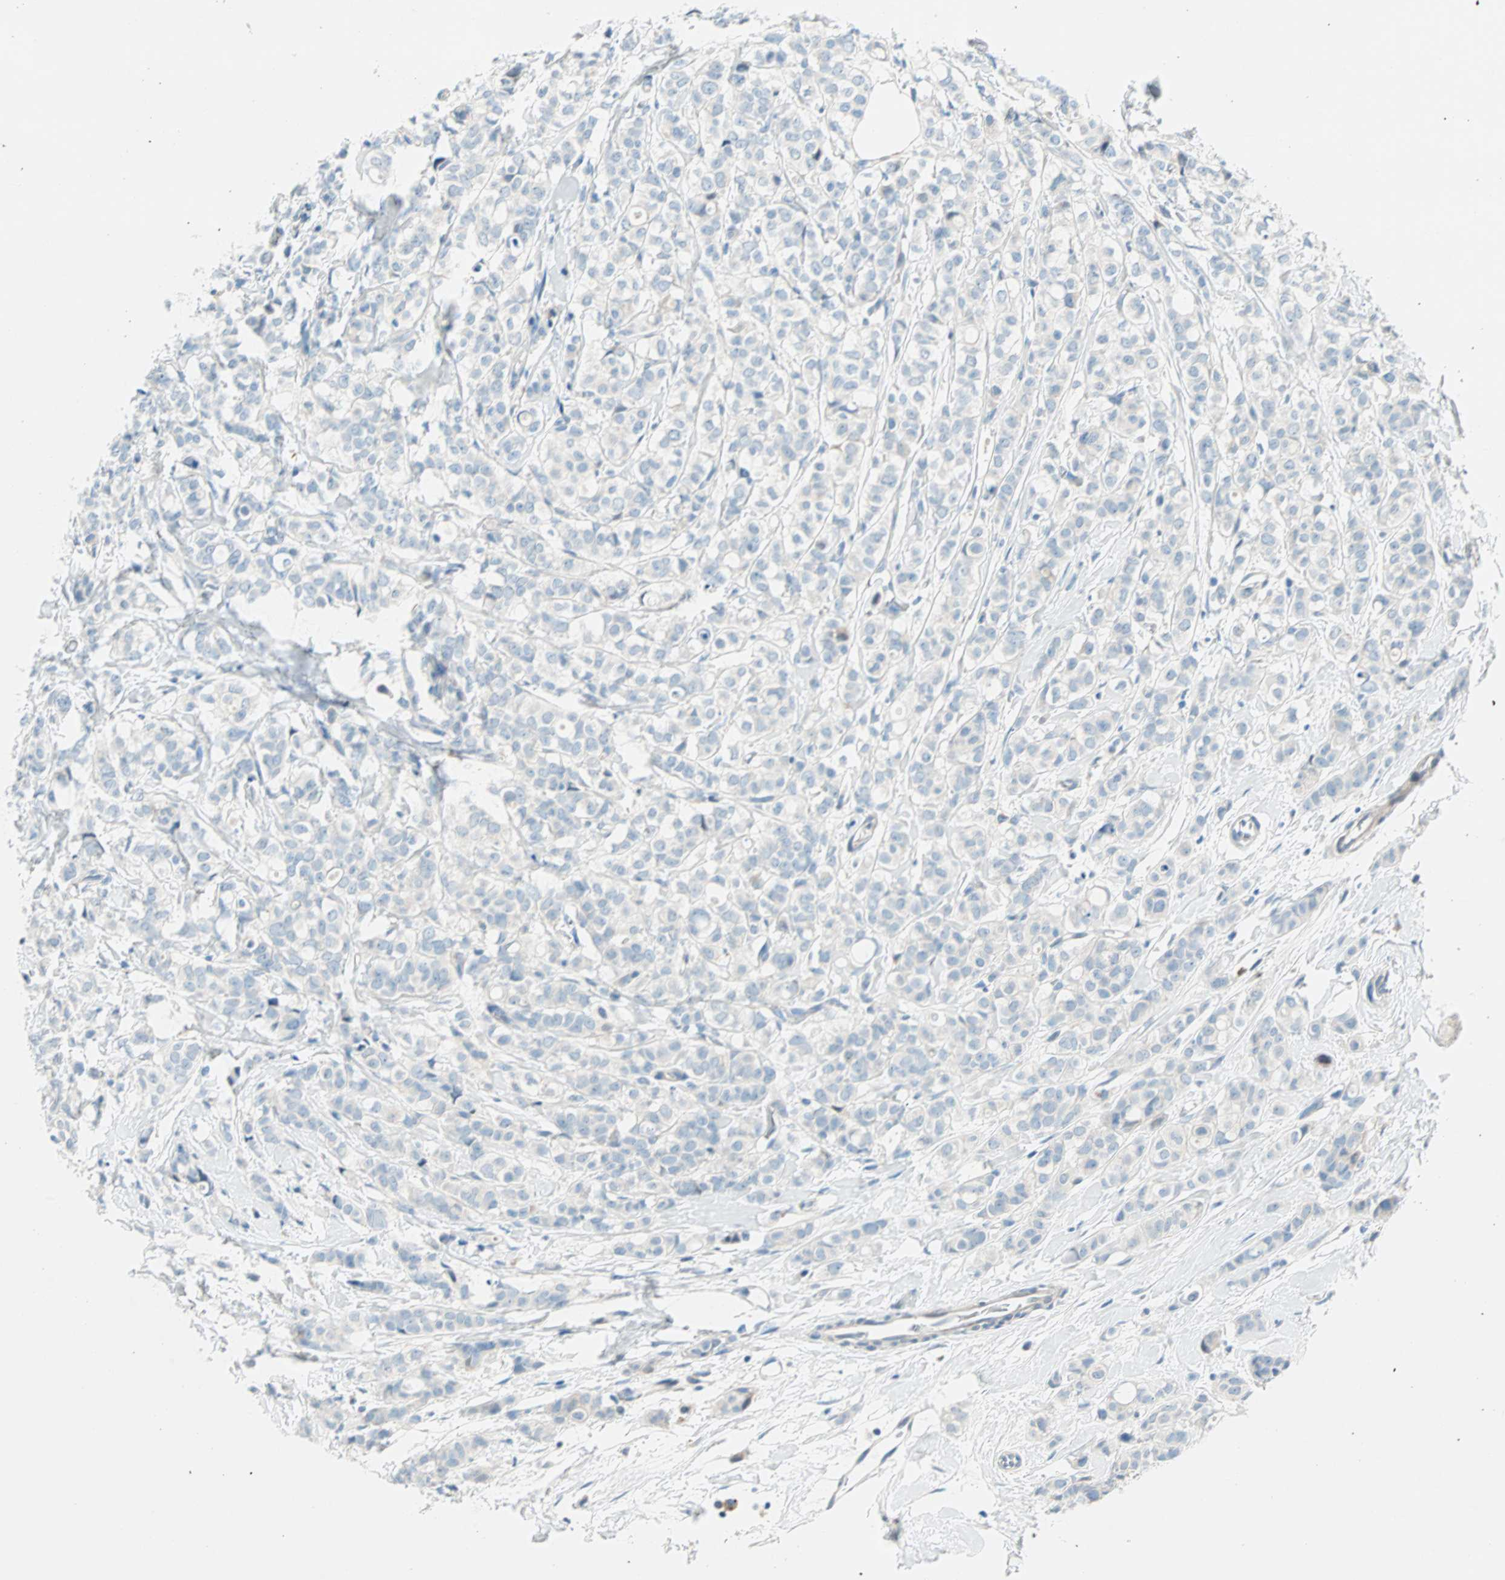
{"staining": {"intensity": "negative", "quantity": "none", "location": "none"}, "tissue": "breast cancer", "cell_type": "Tumor cells", "image_type": "cancer", "snomed": [{"axis": "morphology", "description": "Lobular carcinoma"}, {"axis": "topography", "description": "Breast"}], "caption": "Breast cancer (lobular carcinoma) stained for a protein using IHC shows no staining tumor cells.", "gene": "TMEM163", "patient": {"sex": "female", "age": 60}}